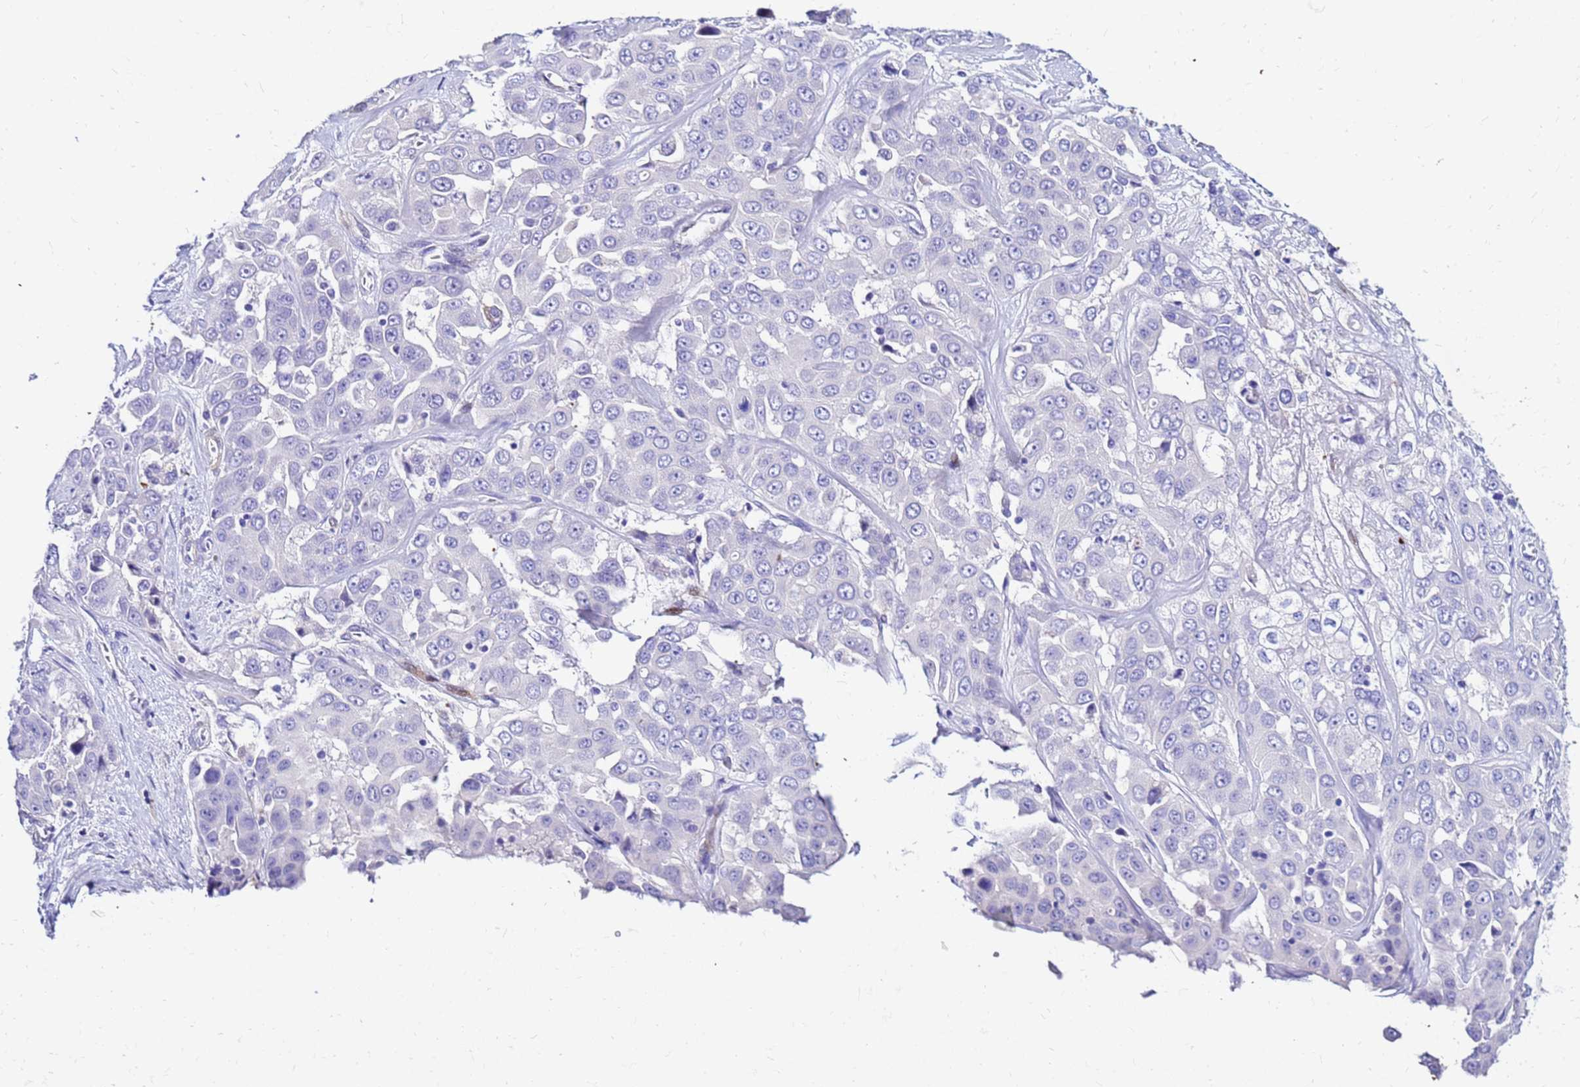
{"staining": {"intensity": "negative", "quantity": "none", "location": "none"}, "tissue": "liver cancer", "cell_type": "Tumor cells", "image_type": "cancer", "snomed": [{"axis": "morphology", "description": "Cholangiocarcinoma"}, {"axis": "topography", "description": "Liver"}], "caption": "A high-resolution micrograph shows IHC staining of liver cancer (cholangiocarcinoma), which displays no significant positivity in tumor cells.", "gene": "PPP1R14C", "patient": {"sex": "female", "age": 52}}